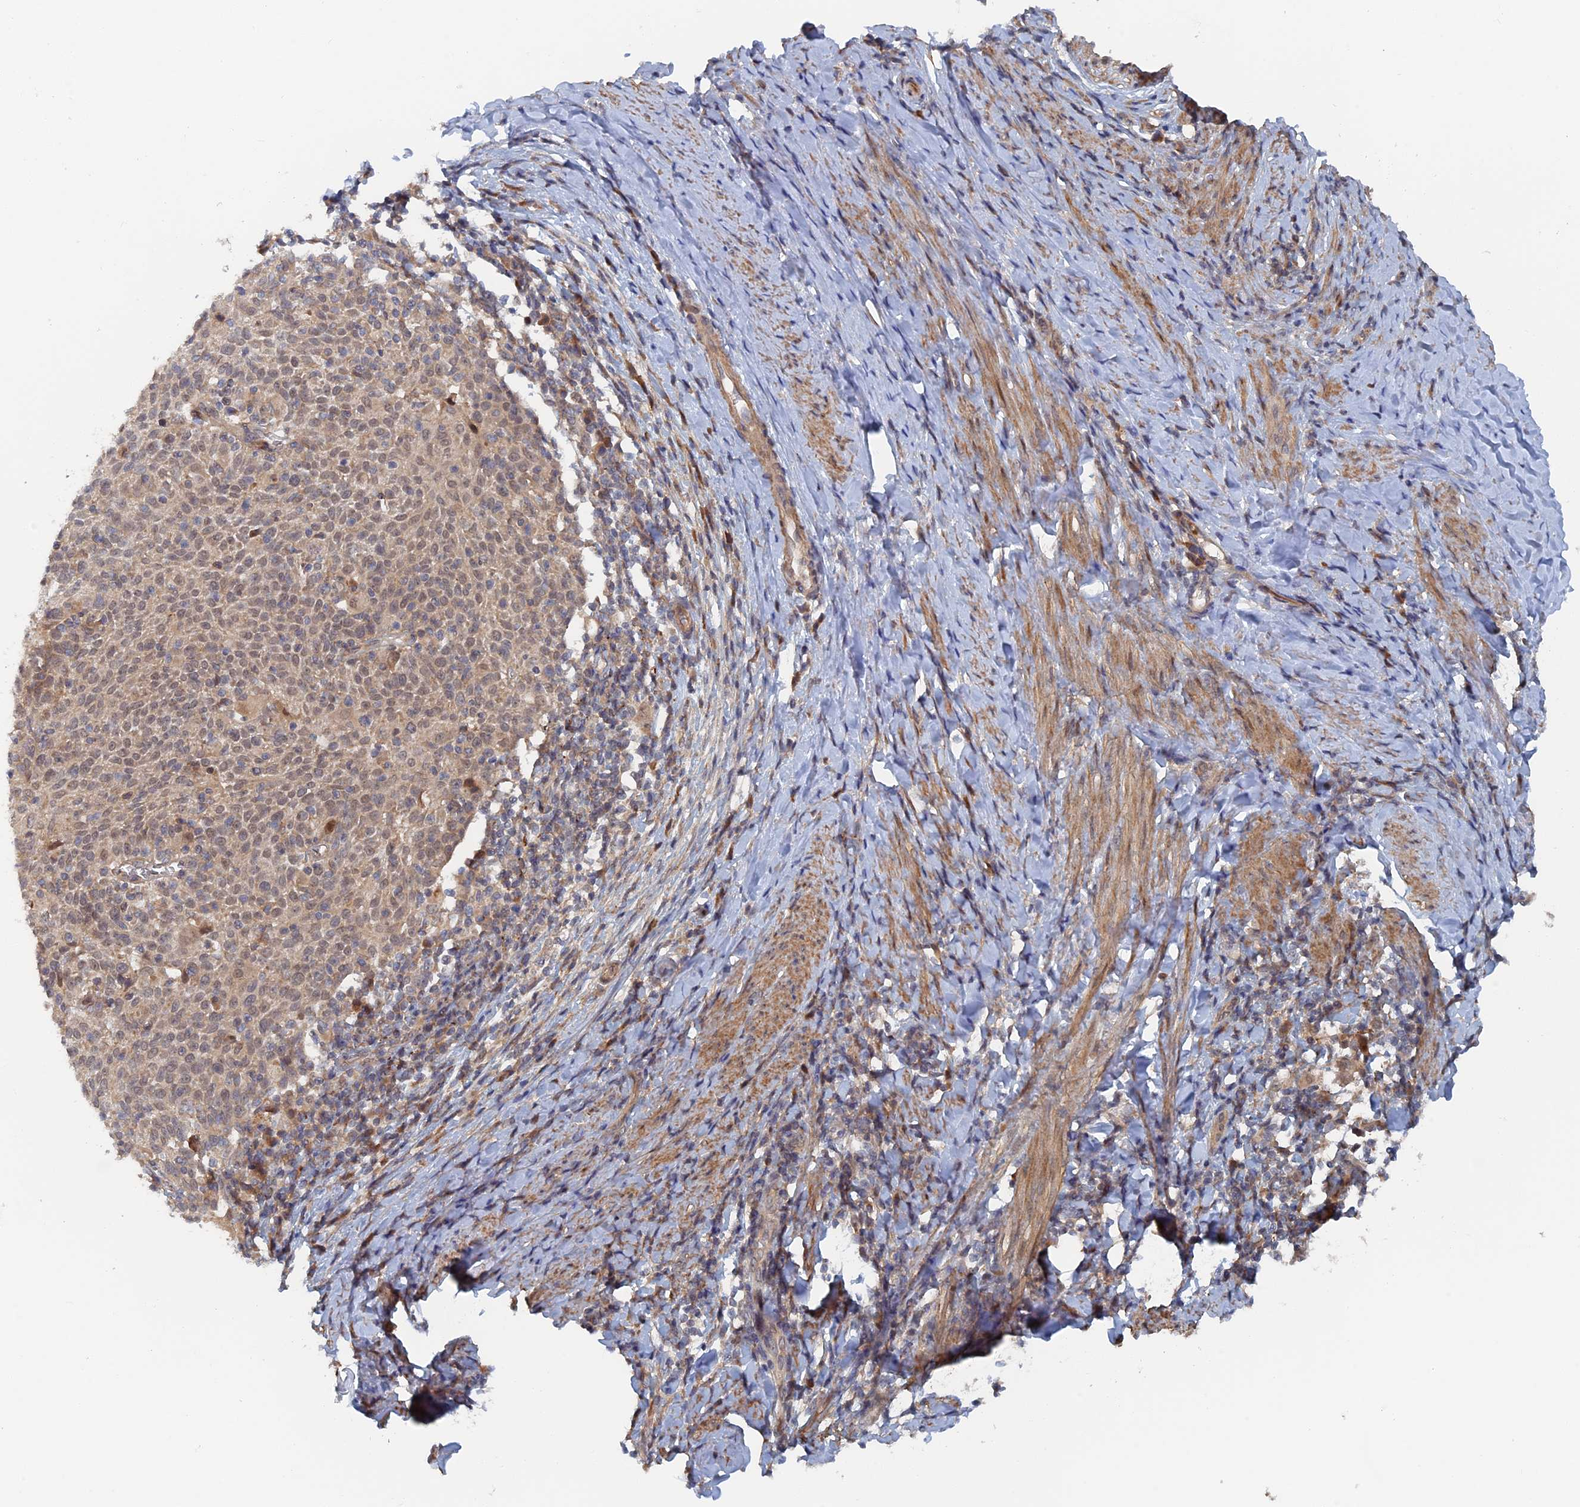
{"staining": {"intensity": "weak", "quantity": "25%-75%", "location": "nuclear"}, "tissue": "cervical cancer", "cell_type": "Tumor cells", "image_type": "cancer", "snomed": [{"axis": "morphology", "description": "Squamous cell carcinoma, NOS"}, {"axis": "topography", "description": "Cervix"}], "caption": "Cervical cancer (squamous cell carcinoma) tissue displays weak nuclear positivity in about 25%-75% of tumor cells, visualized by immunohistochemistry.", "gene": "ELOVL6", "patient": {"sex": "female", "age": 52}}